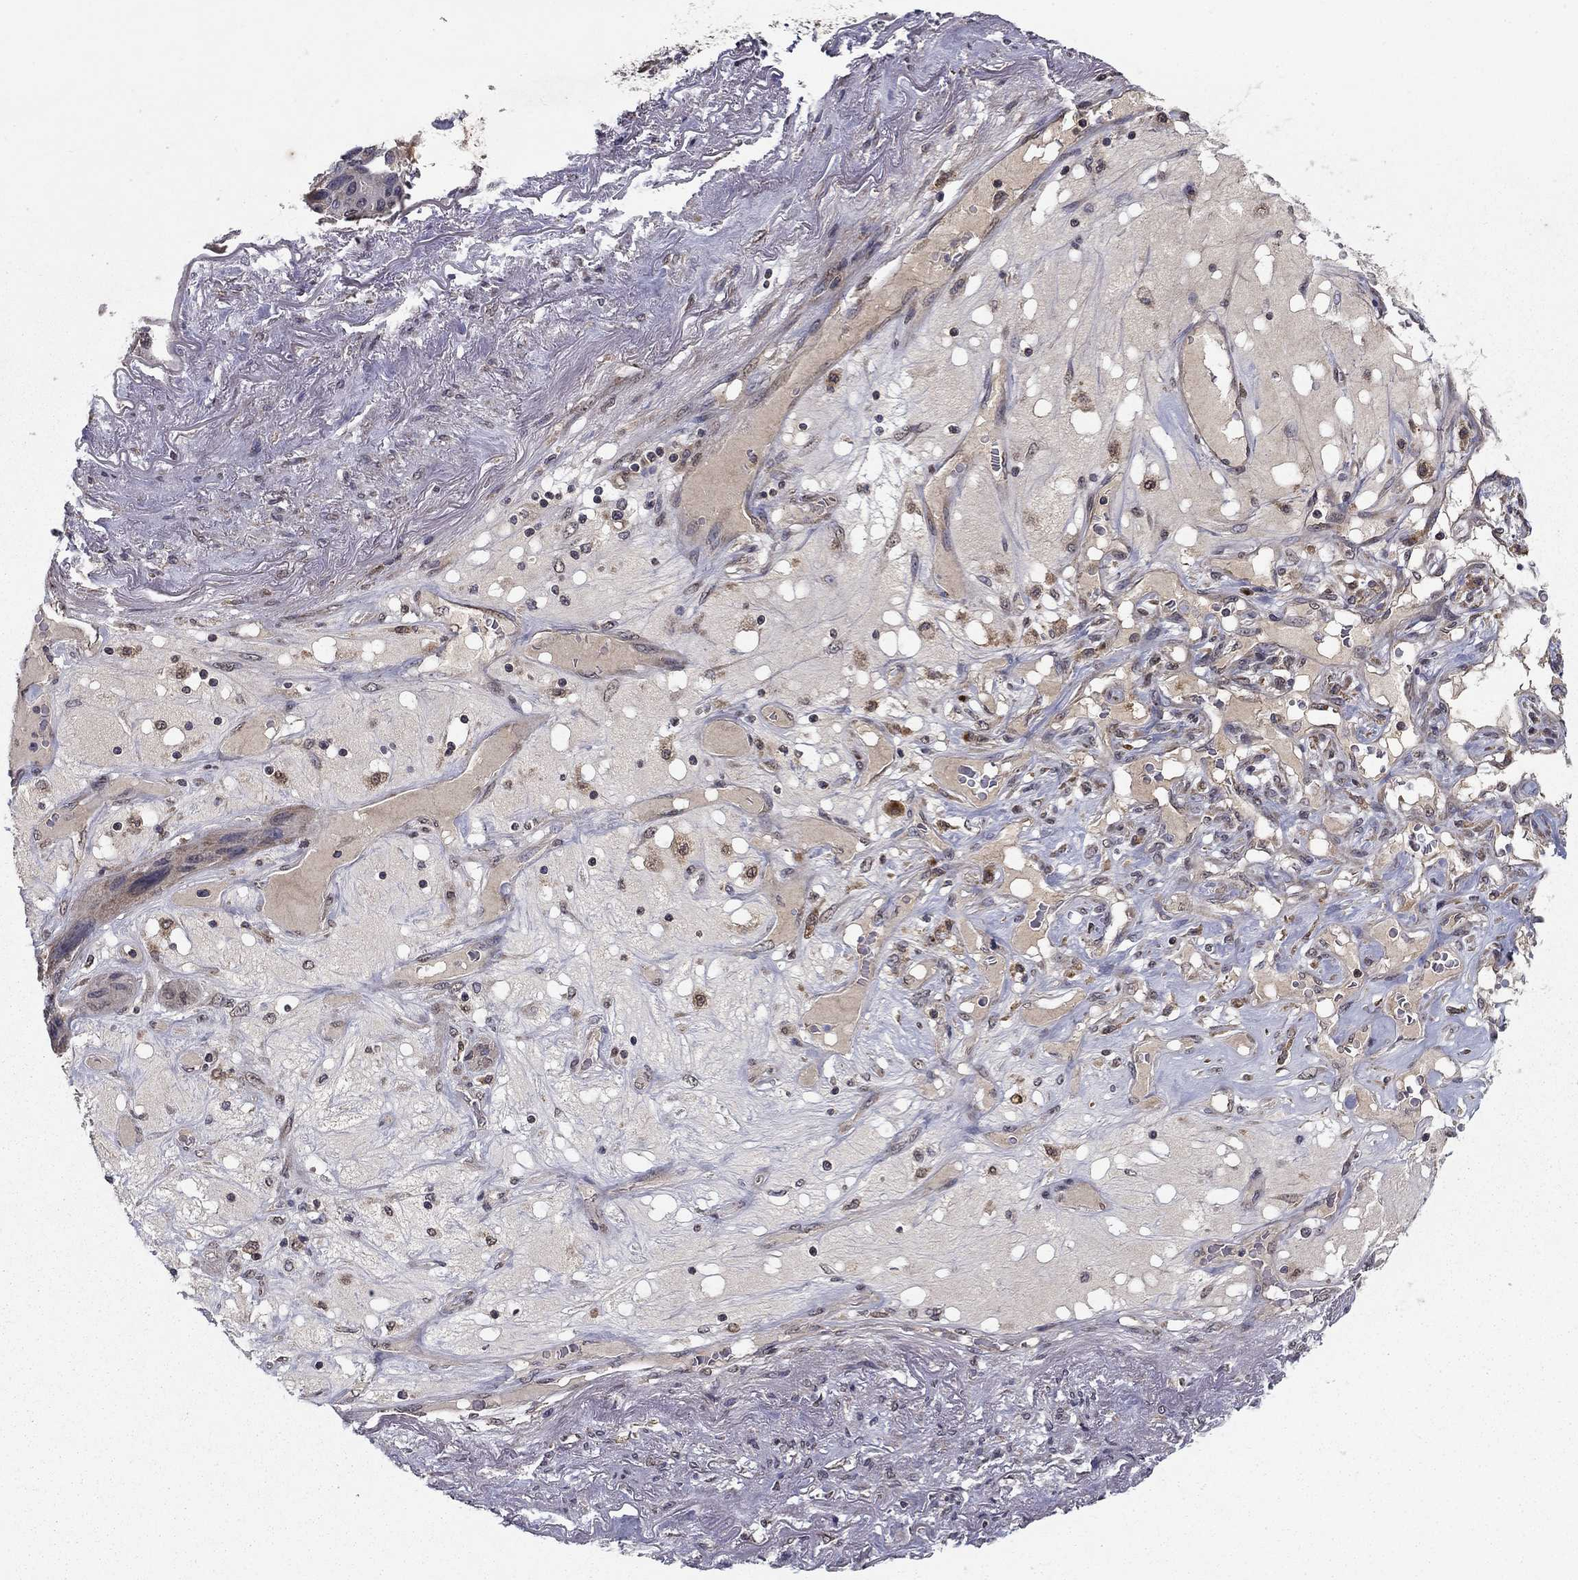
{"staining": {"intensity": "negative", "quantity": "none", "location": "none"}, "tissue": "lung cancer", "cell_type": "Tumor cells", "image_type": "cancer", "snomed": [{"axis": "morphology", "description": "Squamous cell carcinoma, NOS"}, {"axis": "topography", "description": "Lung"}], "caption": "The micrograph displays no staining of tumor cells in squamous cell carcinoma (lung).", "gene": "SLC2A13", "patient": {"sex": "female", "age": 70}}